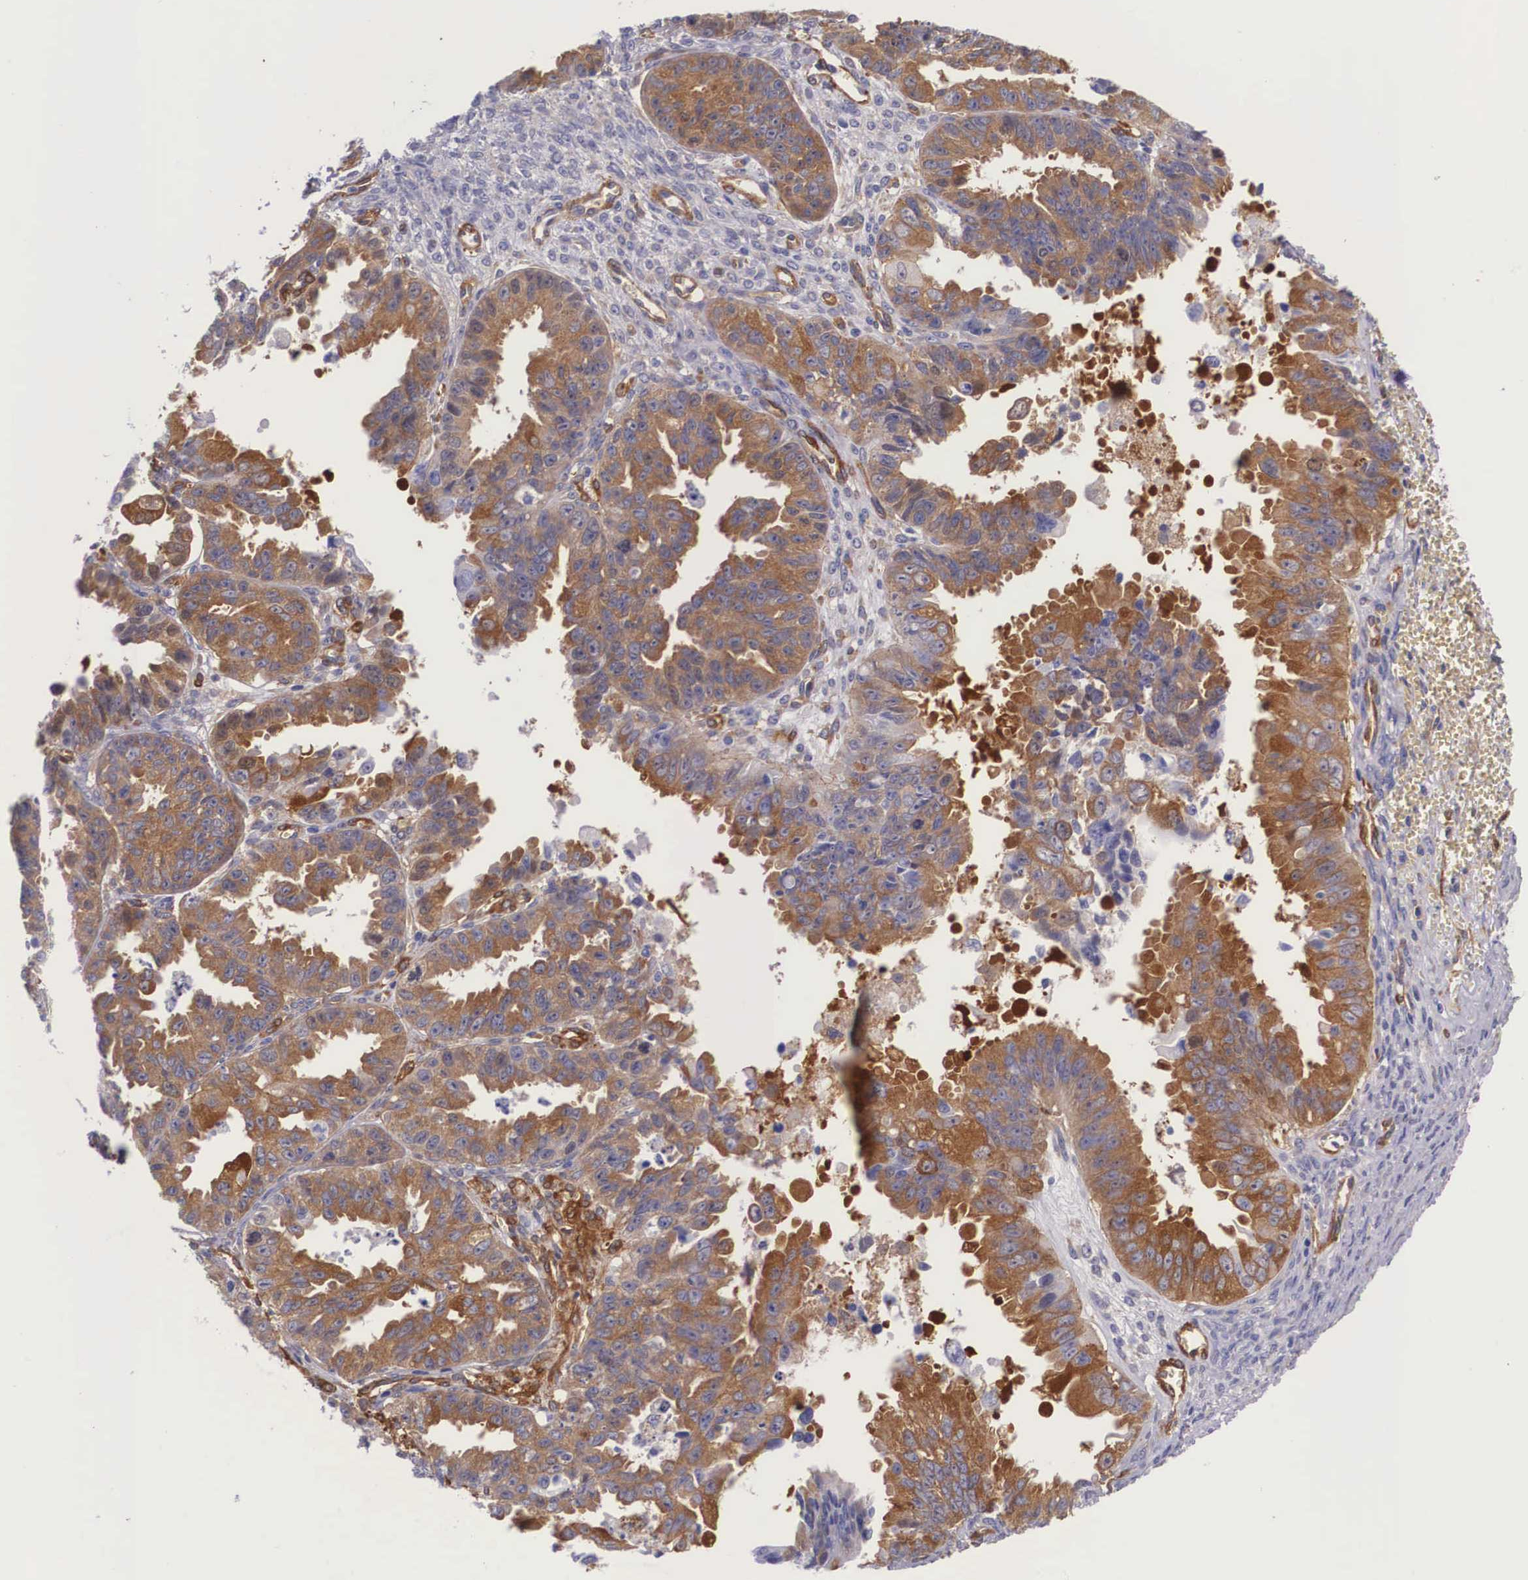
{"staining": {"intensity": "strong", "quantity": ">75%", "location": "cytoplasmic/membranous"}, "tissue": "ovarian cancer", "cell_type": "Tumor cells", "image_type": "cancer", "snomed": [{"axis": "morphology", "description": "Carcinoma, endometroid"}, {"axis": "topography", "description": "Ovary"}], "caption": "Strong cytoplasmic/membranous expression for a protein is present in approximately >75% of tumor cells of ovarian cancer using IHC.", "gene": "BCAR1", "patient": {"sex": "female", "age": 85}}